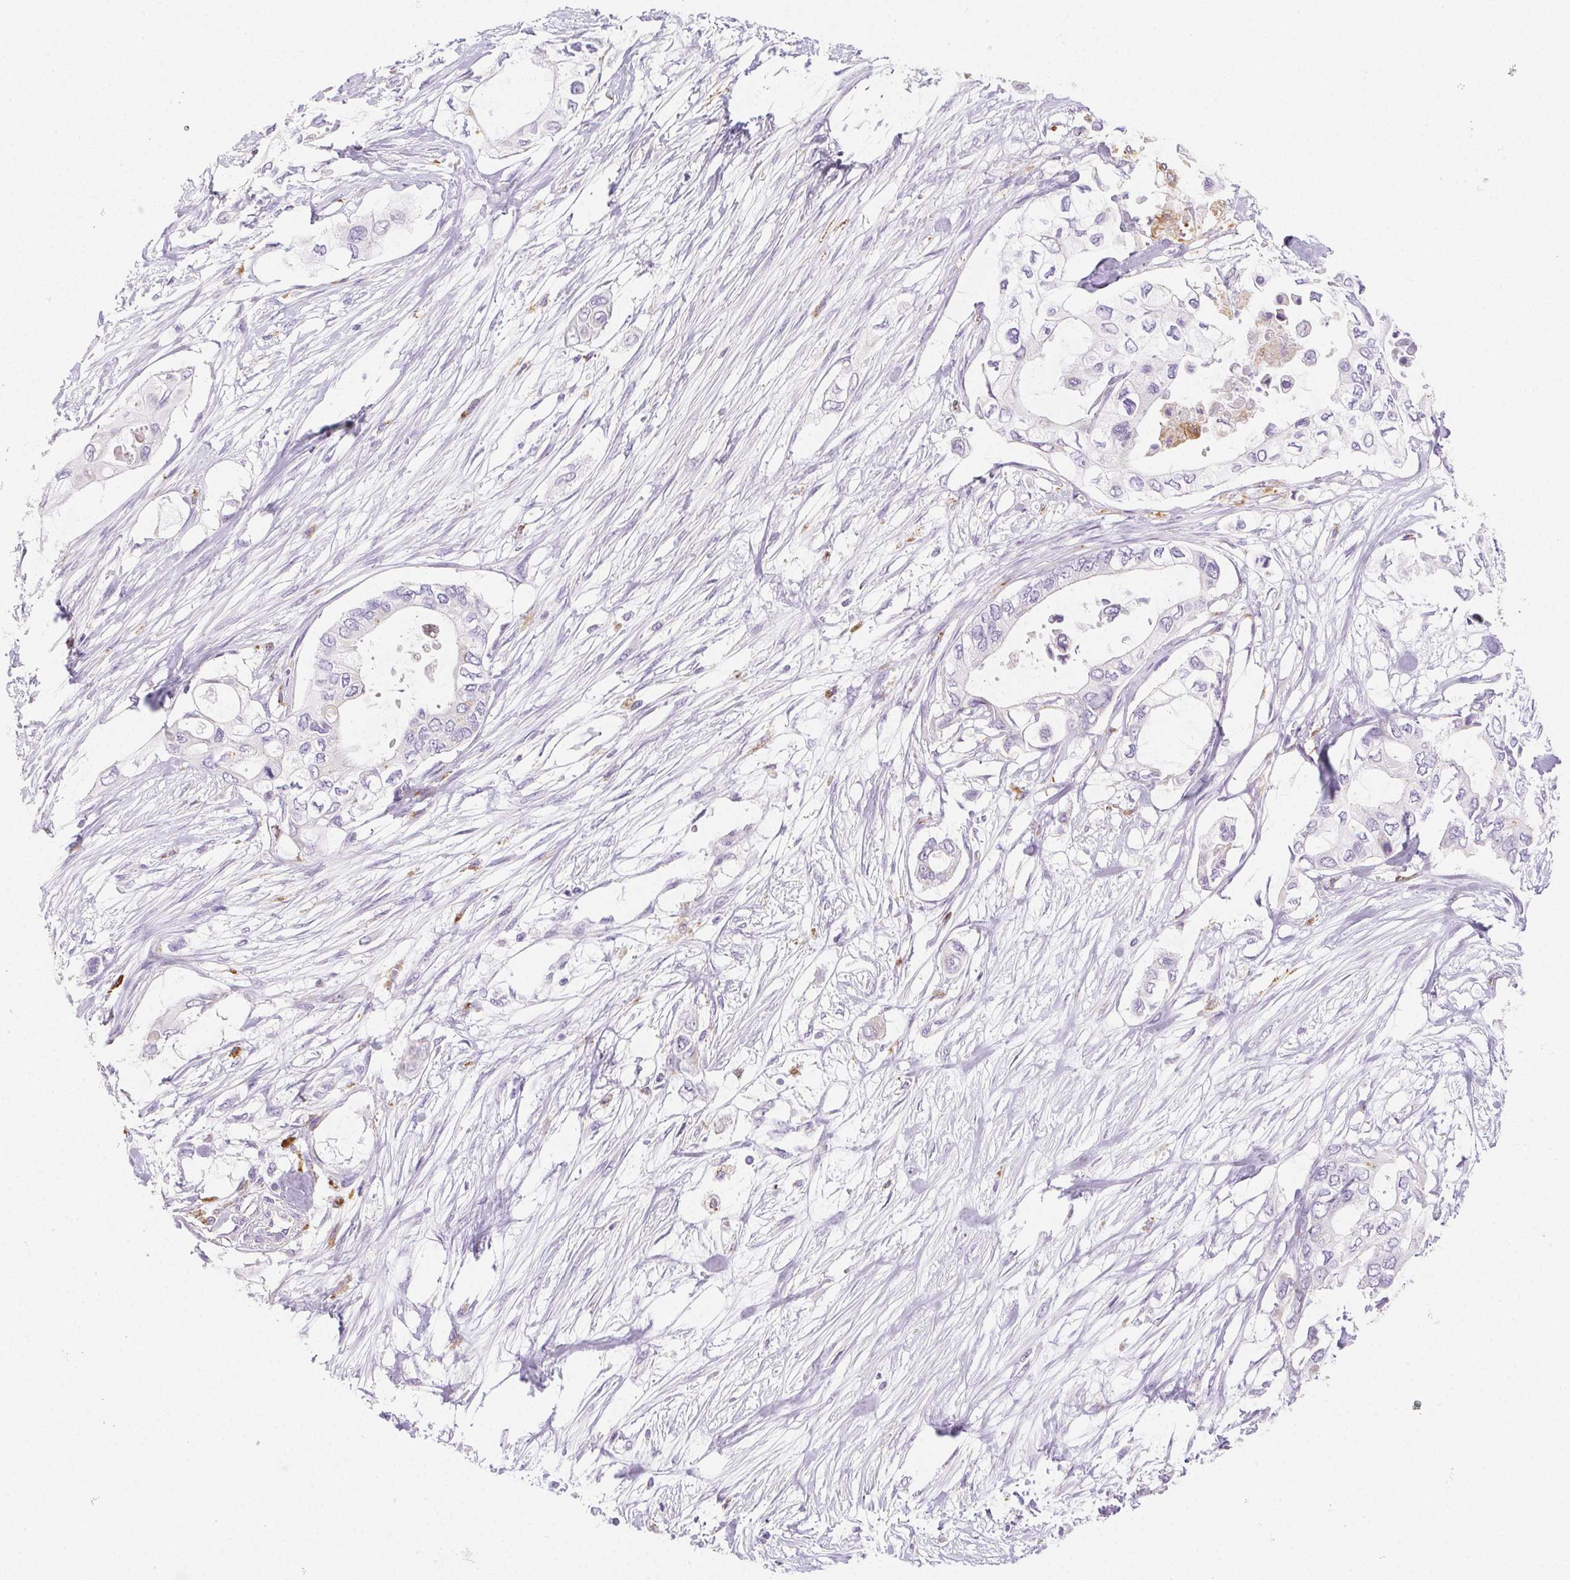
{"staining": {"intensity": "negative", "quantity": "none", "location": "none"}, "tissue": "pancreatic cancer", "cell_type": "Tumor cells", "image_type": "cancer", "snomed": [{"axis": "morphology", "description": "Adenocarcinoma, NOS"}, {"axis": "topography", "description": "Pancreas"}], "caption": "A histopathology image of human pancreatic cancer (adenocarcinoma) is negative for staining in tumor cells.", "gene": "LIPA", "patient": {"sex": "female", "age": 63}}